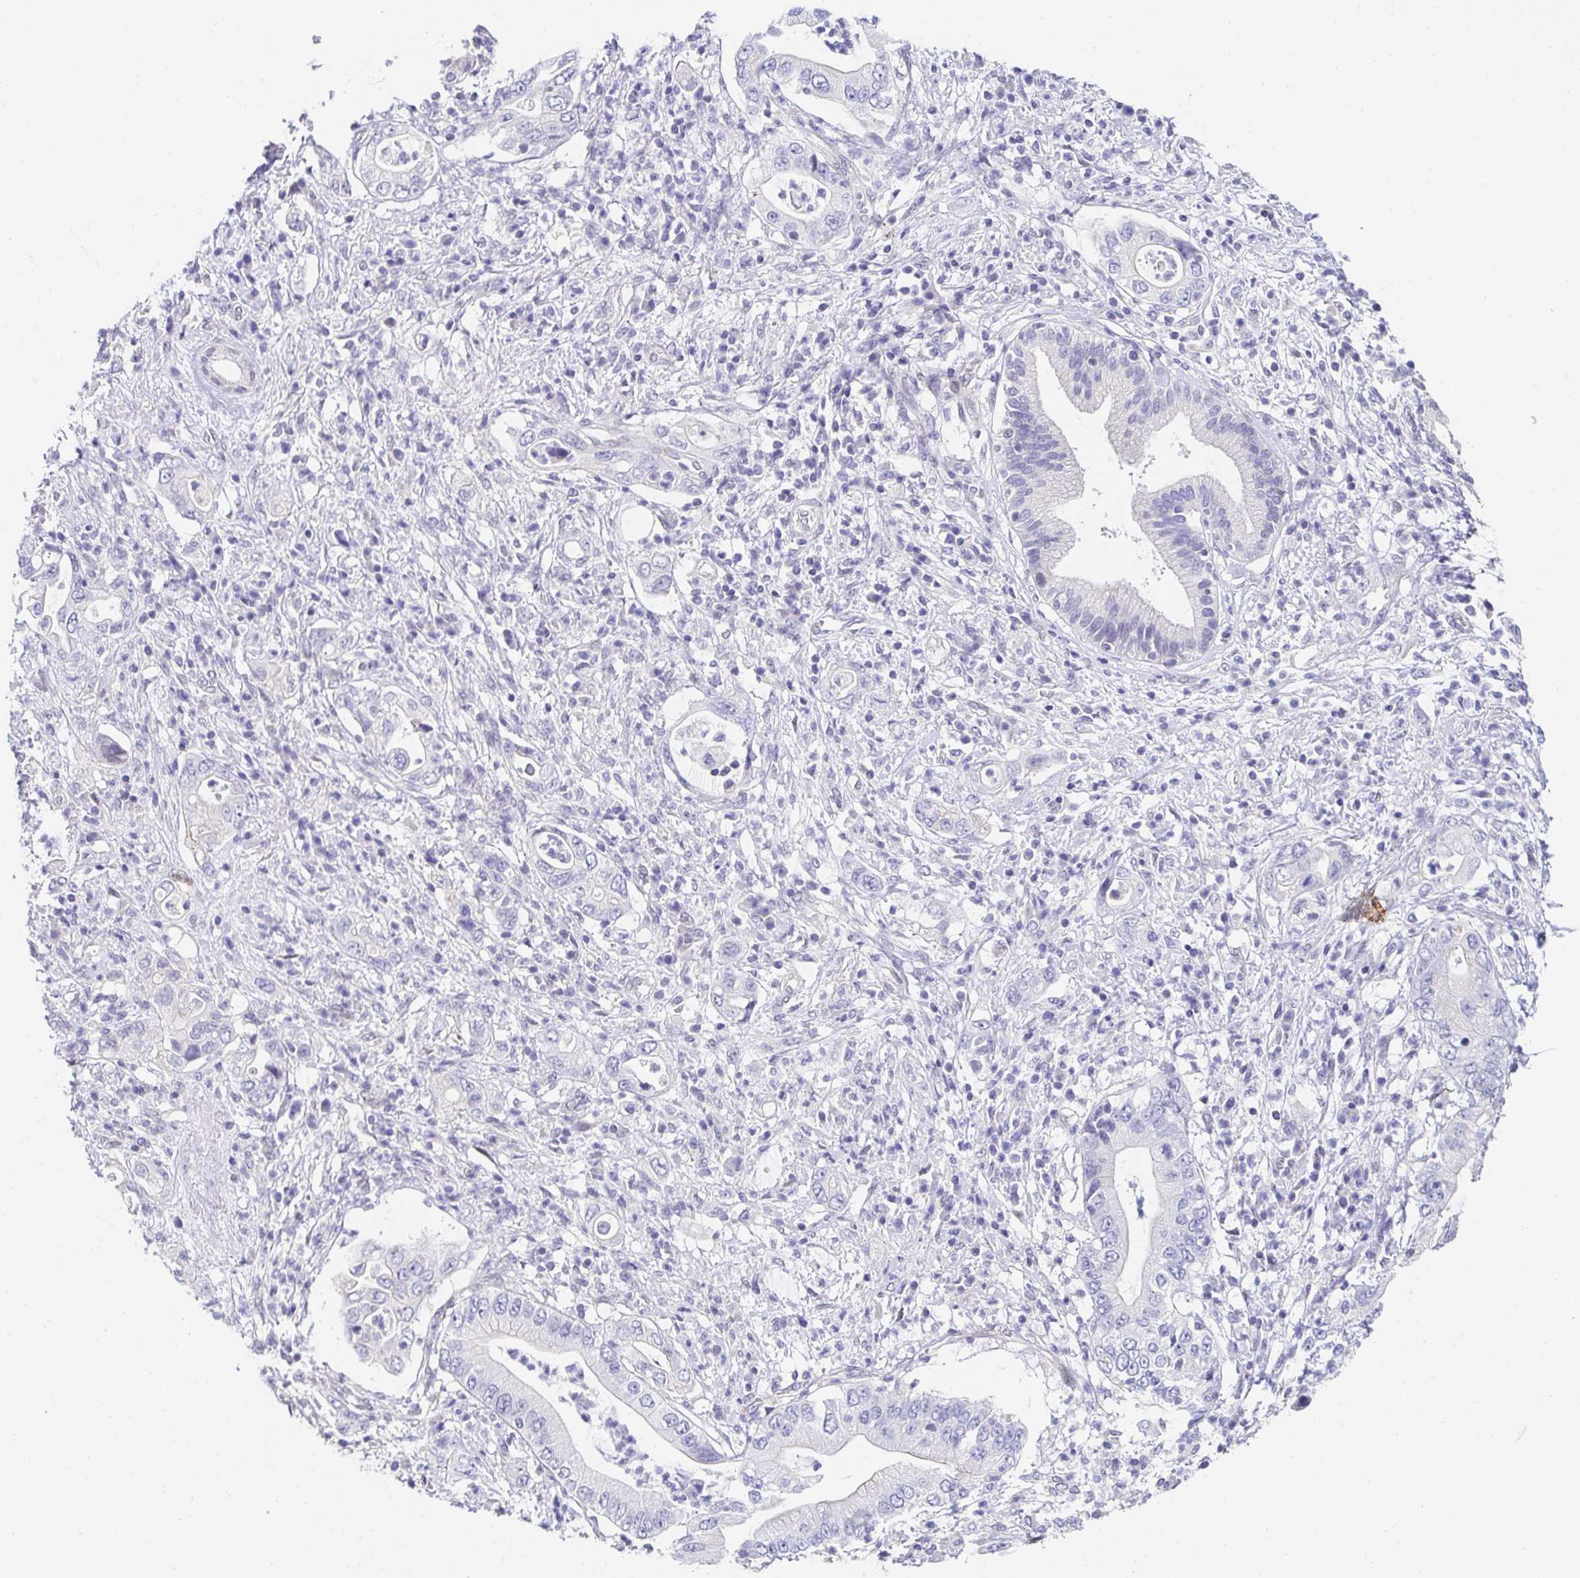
{"staining": {"intensity": "negative", "quantity": "none", "location": "none"}, "tissue": "pancreatic cancer", "cell_type": "Tumor cells", "image_type": "cancer", "snomed": [{"axis": "morphology", "description": "Adenocarcinoma, NOS"}, {"axis": "topography", "description": "Pancreas"}], "caption": "DAB (3,3'-diaminobenzidine) immunohistochemical staining of pancreatic cancer (adenocarcinoma) exhibits no significant positivity in tumor cells. (DAB immunohistochemistry (IHC) visualized using brightfield microscopy, high magnification).", "gene": "AKAP14", "patient": {"sex": "female", "age": 72}}